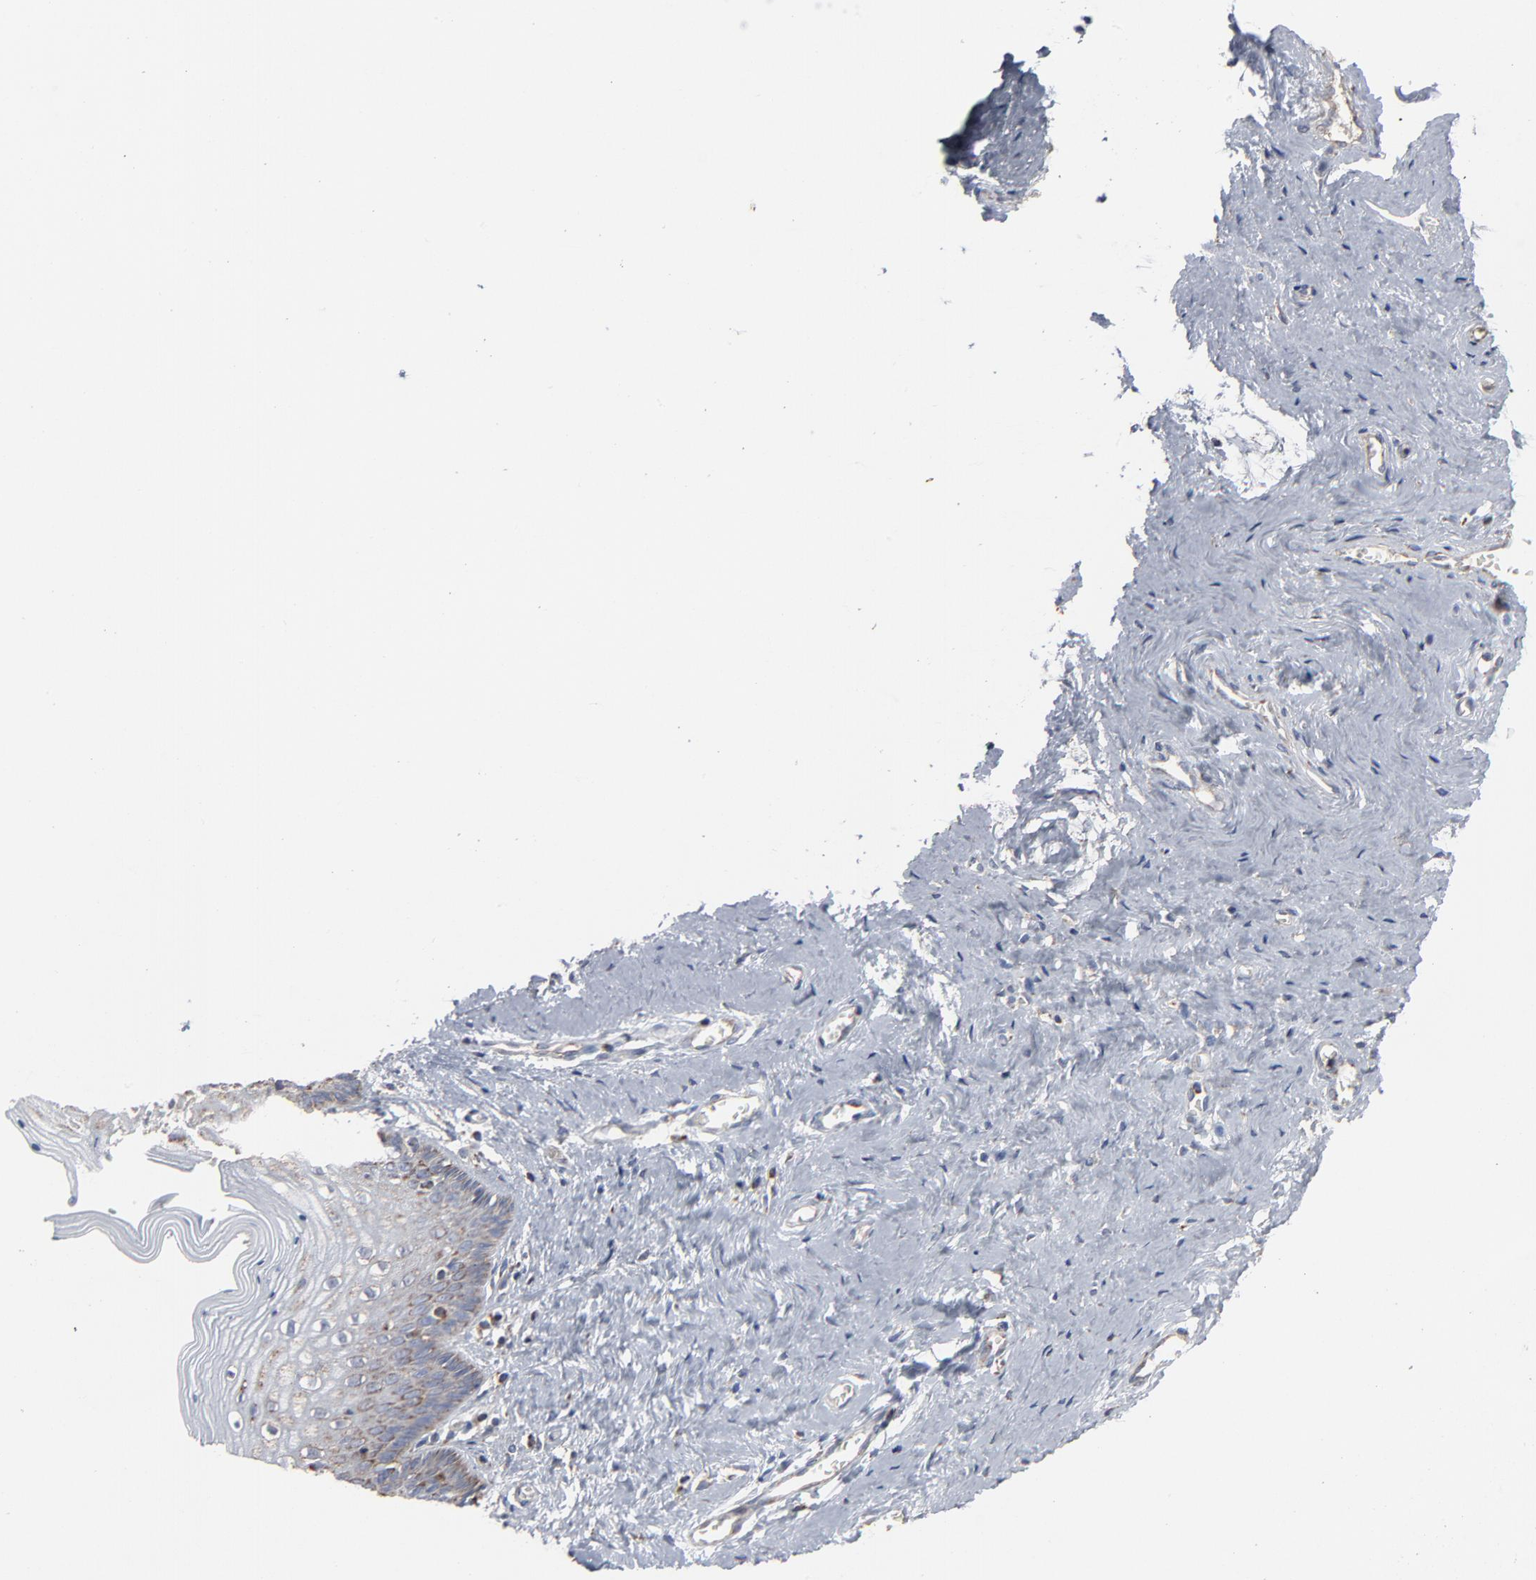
{"staining": {"intensity": "moderate", "quantity": "25%-75%", "location": "cytoplasmic/membranous"}, "tissue": "vagina", "cell_type": "Squamous epithelial cells", "image_type": "normal", "snomed": [{"axis": "morphology", "description": "Normal tissue, NOS"}, {"axis": "topography", "description": "Vagina"}], "caption": "Immunohistochemical staining of unremarkable vagina displays moderate cytoplasmic/membranous protein staining in approximately 25%-75% of squamous epithelial cells.", "gene": "UQCRC1", "patient": {"sex": "female", "age": 46}}